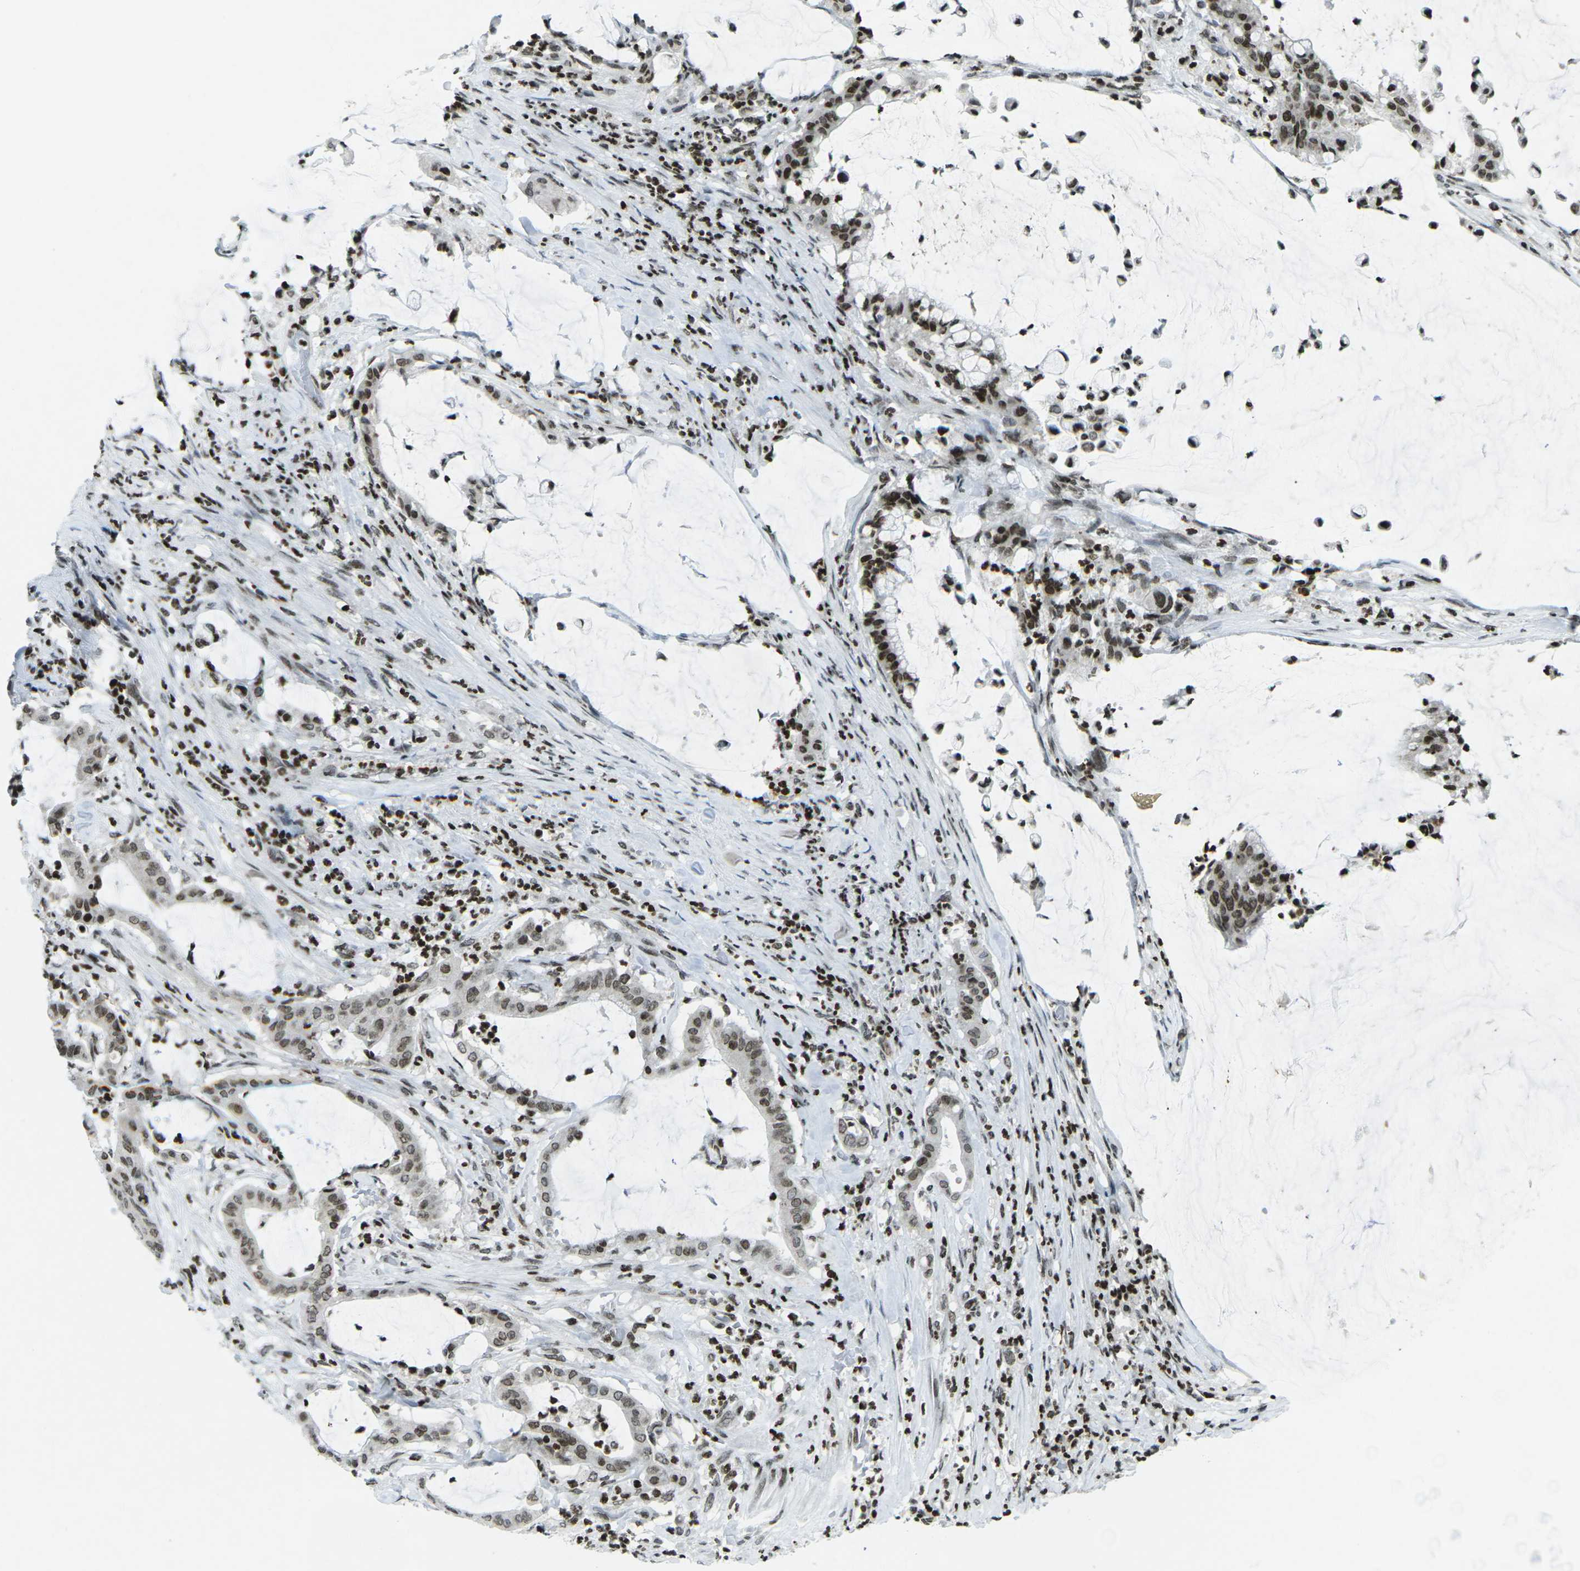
{"staining": {"intensity": "moderate", "quantity": ">75%", "location": "nuclear"}, "tissue": "pancreatic cancer", "cell_type": "Tumor cells", "image_type": "cancer", "snomed": [{"axis": "morphology", "description": "Adenocarcinoma, NOS"}, {"axis": "topography", "description": "Pancreas"}], "caption": "DAB (3,3'-diaminobenzidine) immunohistochemical staining of human pancreatic cancer (adenocarcinoma) reveals moderate nuclear protein expression in about >75% of tumor cells.", "gene": "EME1", "patient": {"sex": "male", "age": 41}}